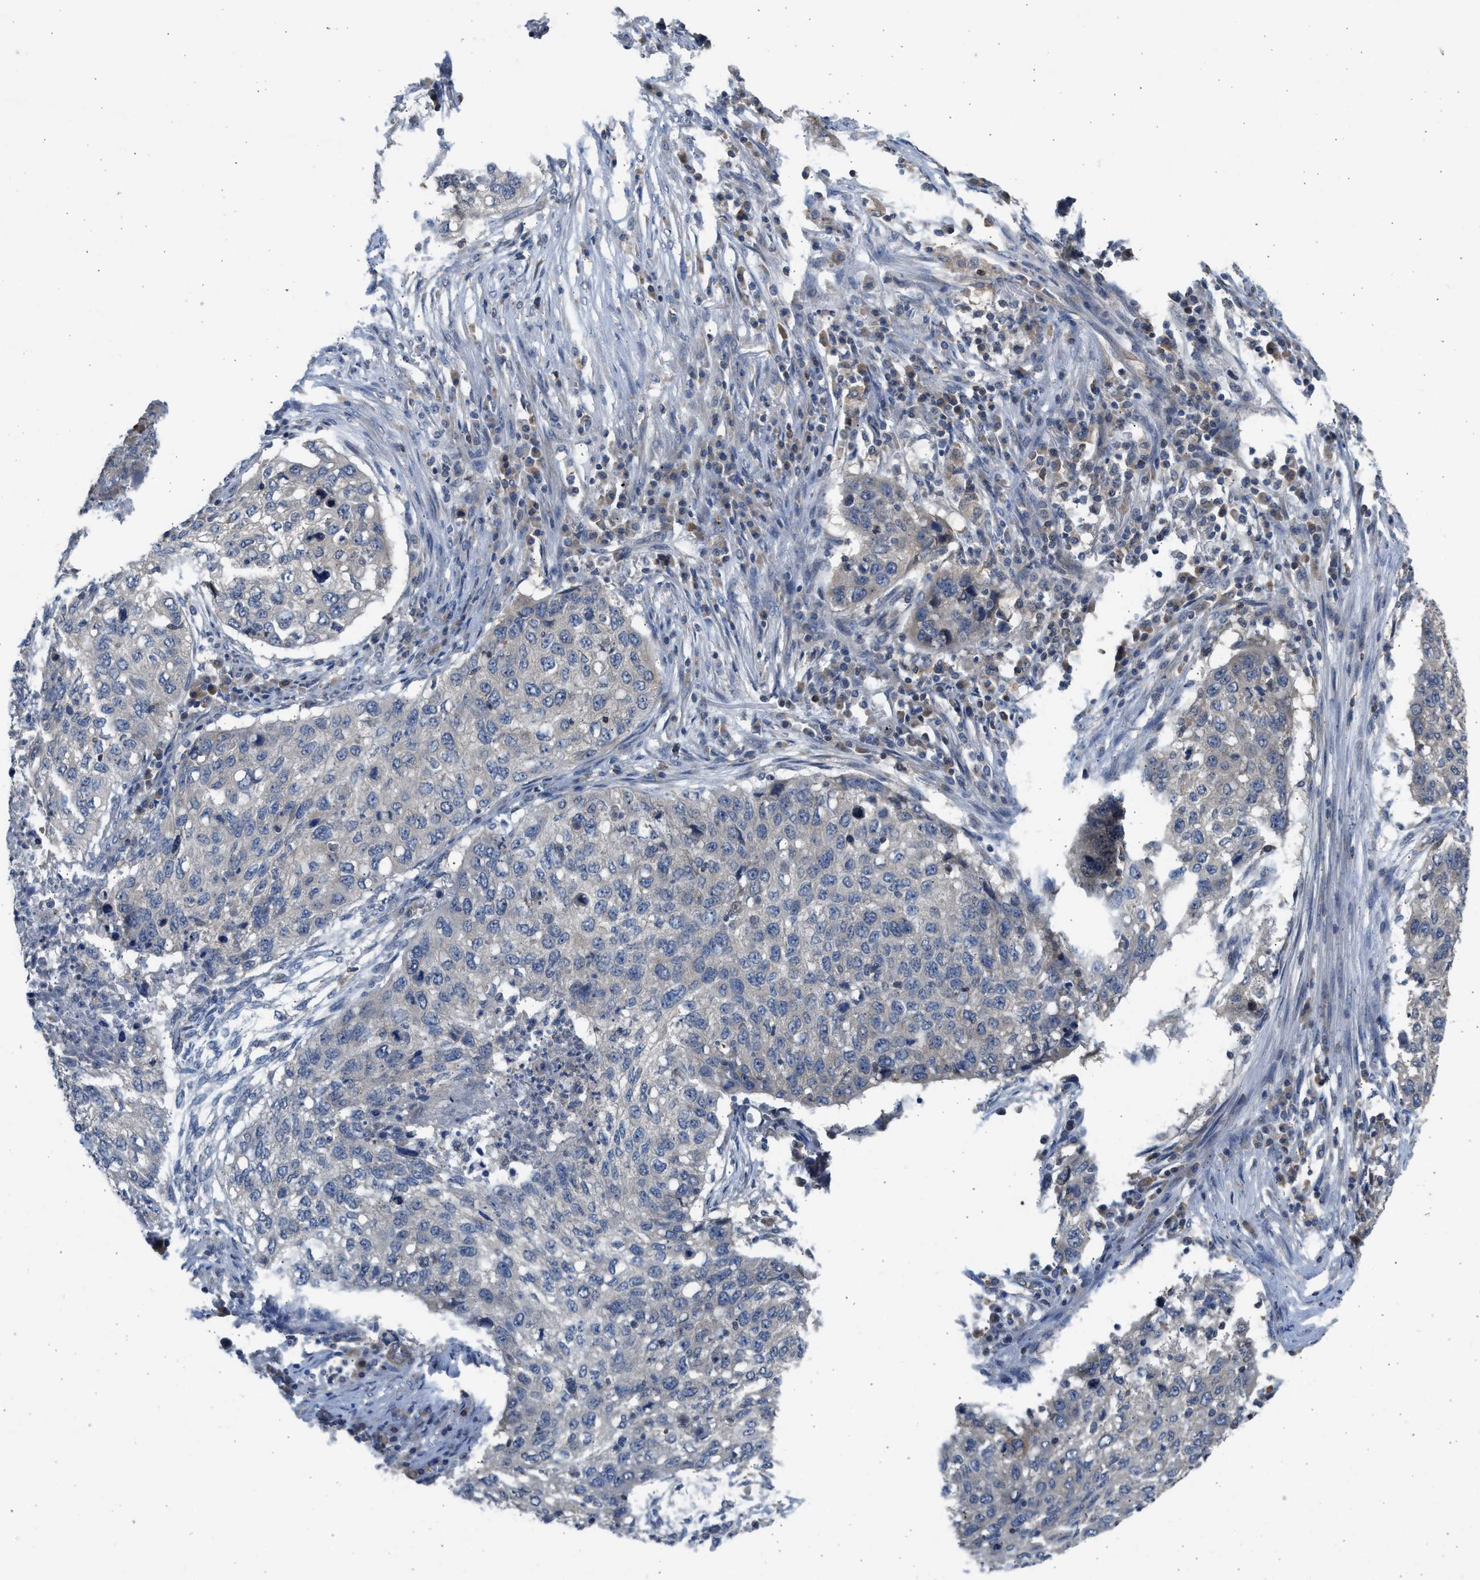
{"staining": {"intensity": "negative", "quantity": "none", "location": "none"}, "tissue": "lung cancer", "cell_type": "Tumor cells", "image_type": "cancer", "snomed": [{"axis": "morphology", "description": "Squamous cell carcinoma, NOS"}, {"axis": "topography", "description": "Lung"}], "caption": "Immunohistochemistry (IHC) image of lung squamous cell carcinoma stained for a protein (brown), which reveals no staining in tumor cells. Nuclei are stained in blue.", "gene": "CYP1A1", "patient": {"sex": "female", "age": 63}}